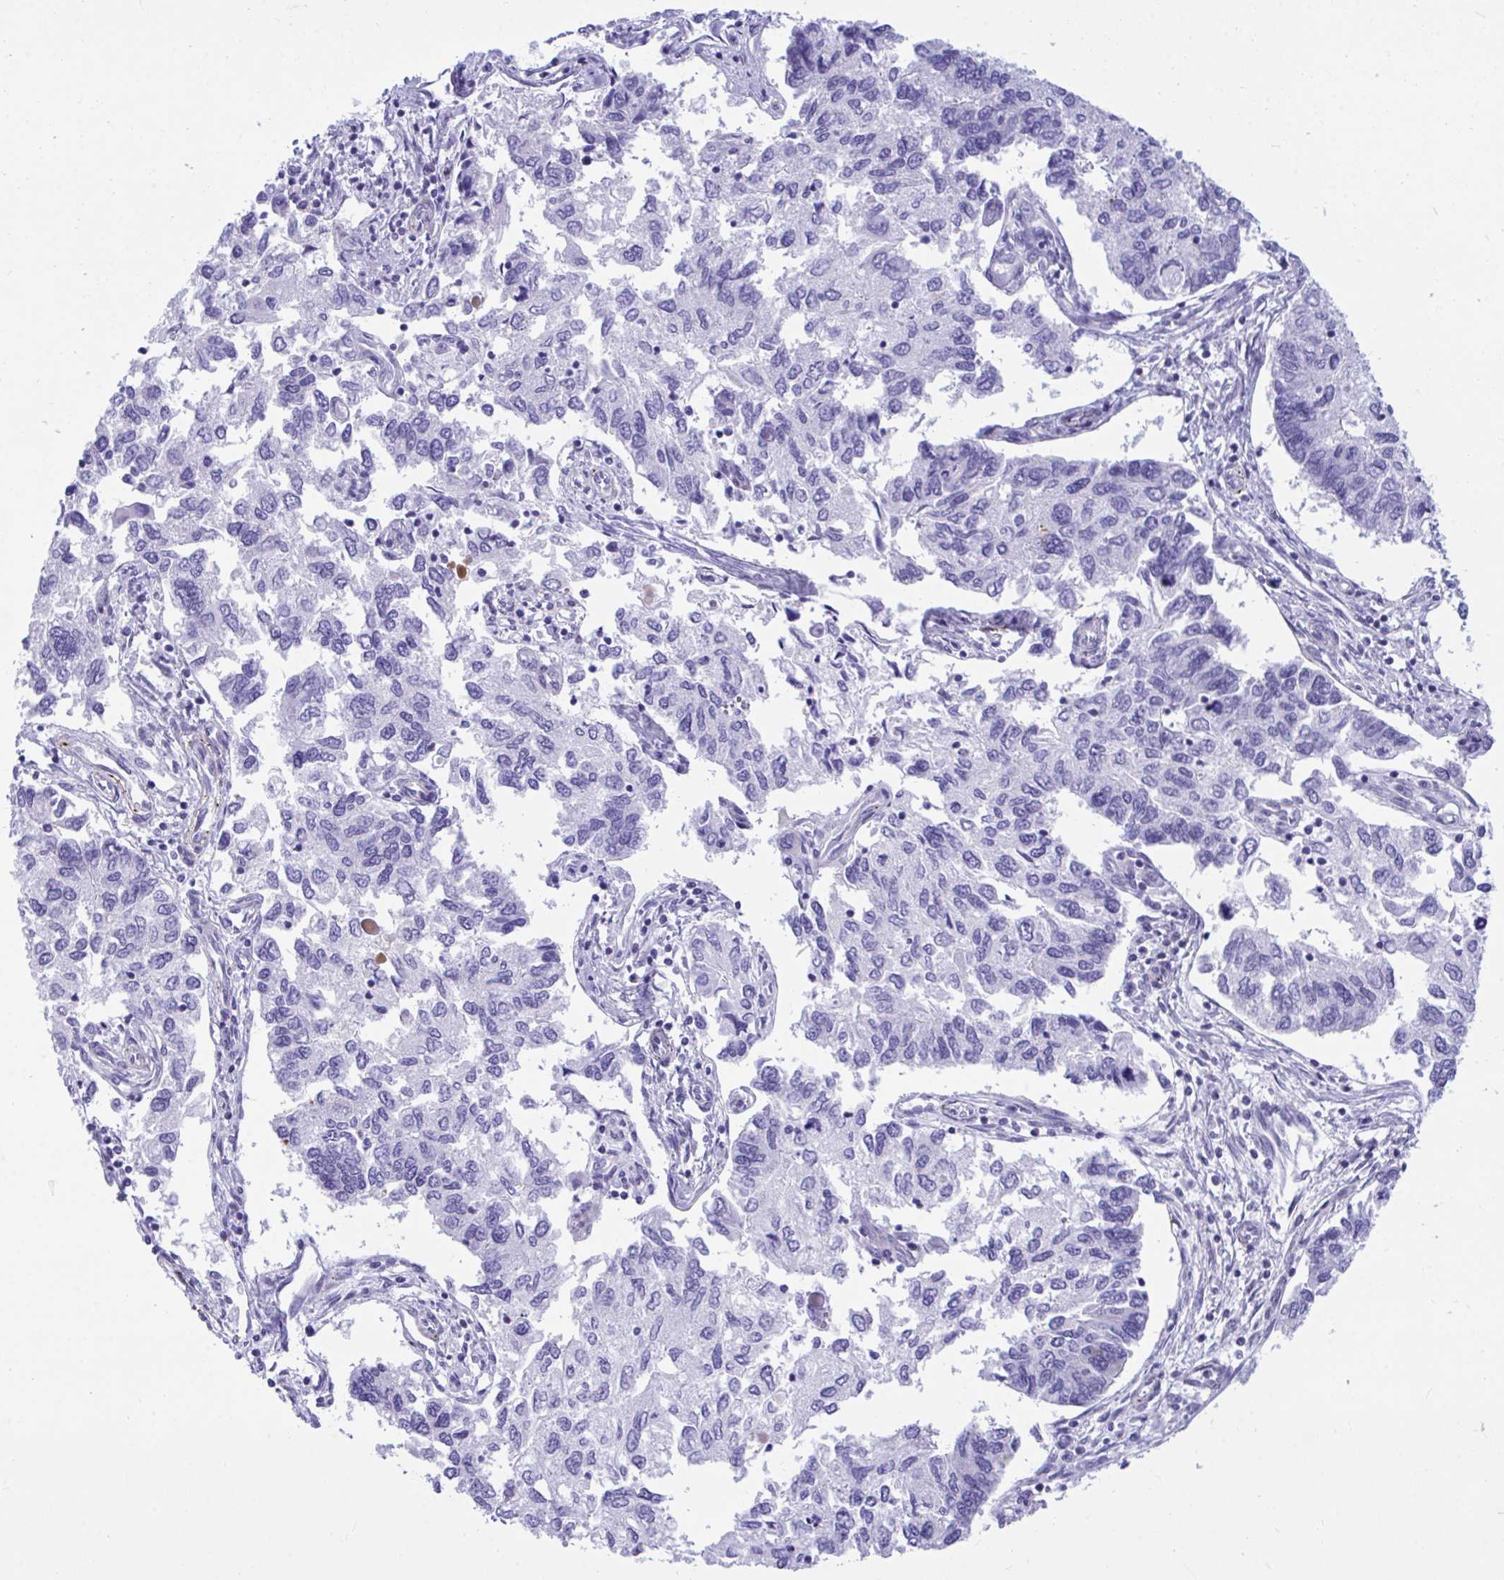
{"staining": {"intensity": "negative", "quantity": "none", "location": "none"}, "tissue": "endometrial cancer", "cell_type": "Tumor cells", "image_type": "cancer", "snomed": [{"axis": "morphology", "description": "Carcinoma, NOS"}, {"axis": "topography", "description": "Uterus"}], "caption": "An immunohistochemistry (IHC) photomicrograph of endometrial carcinoma is shown. There is no staining in tumor cells of endometrial carcinoma.", "gene": "SLC25A51", "patient": {"sex": "female", "age": 76}}